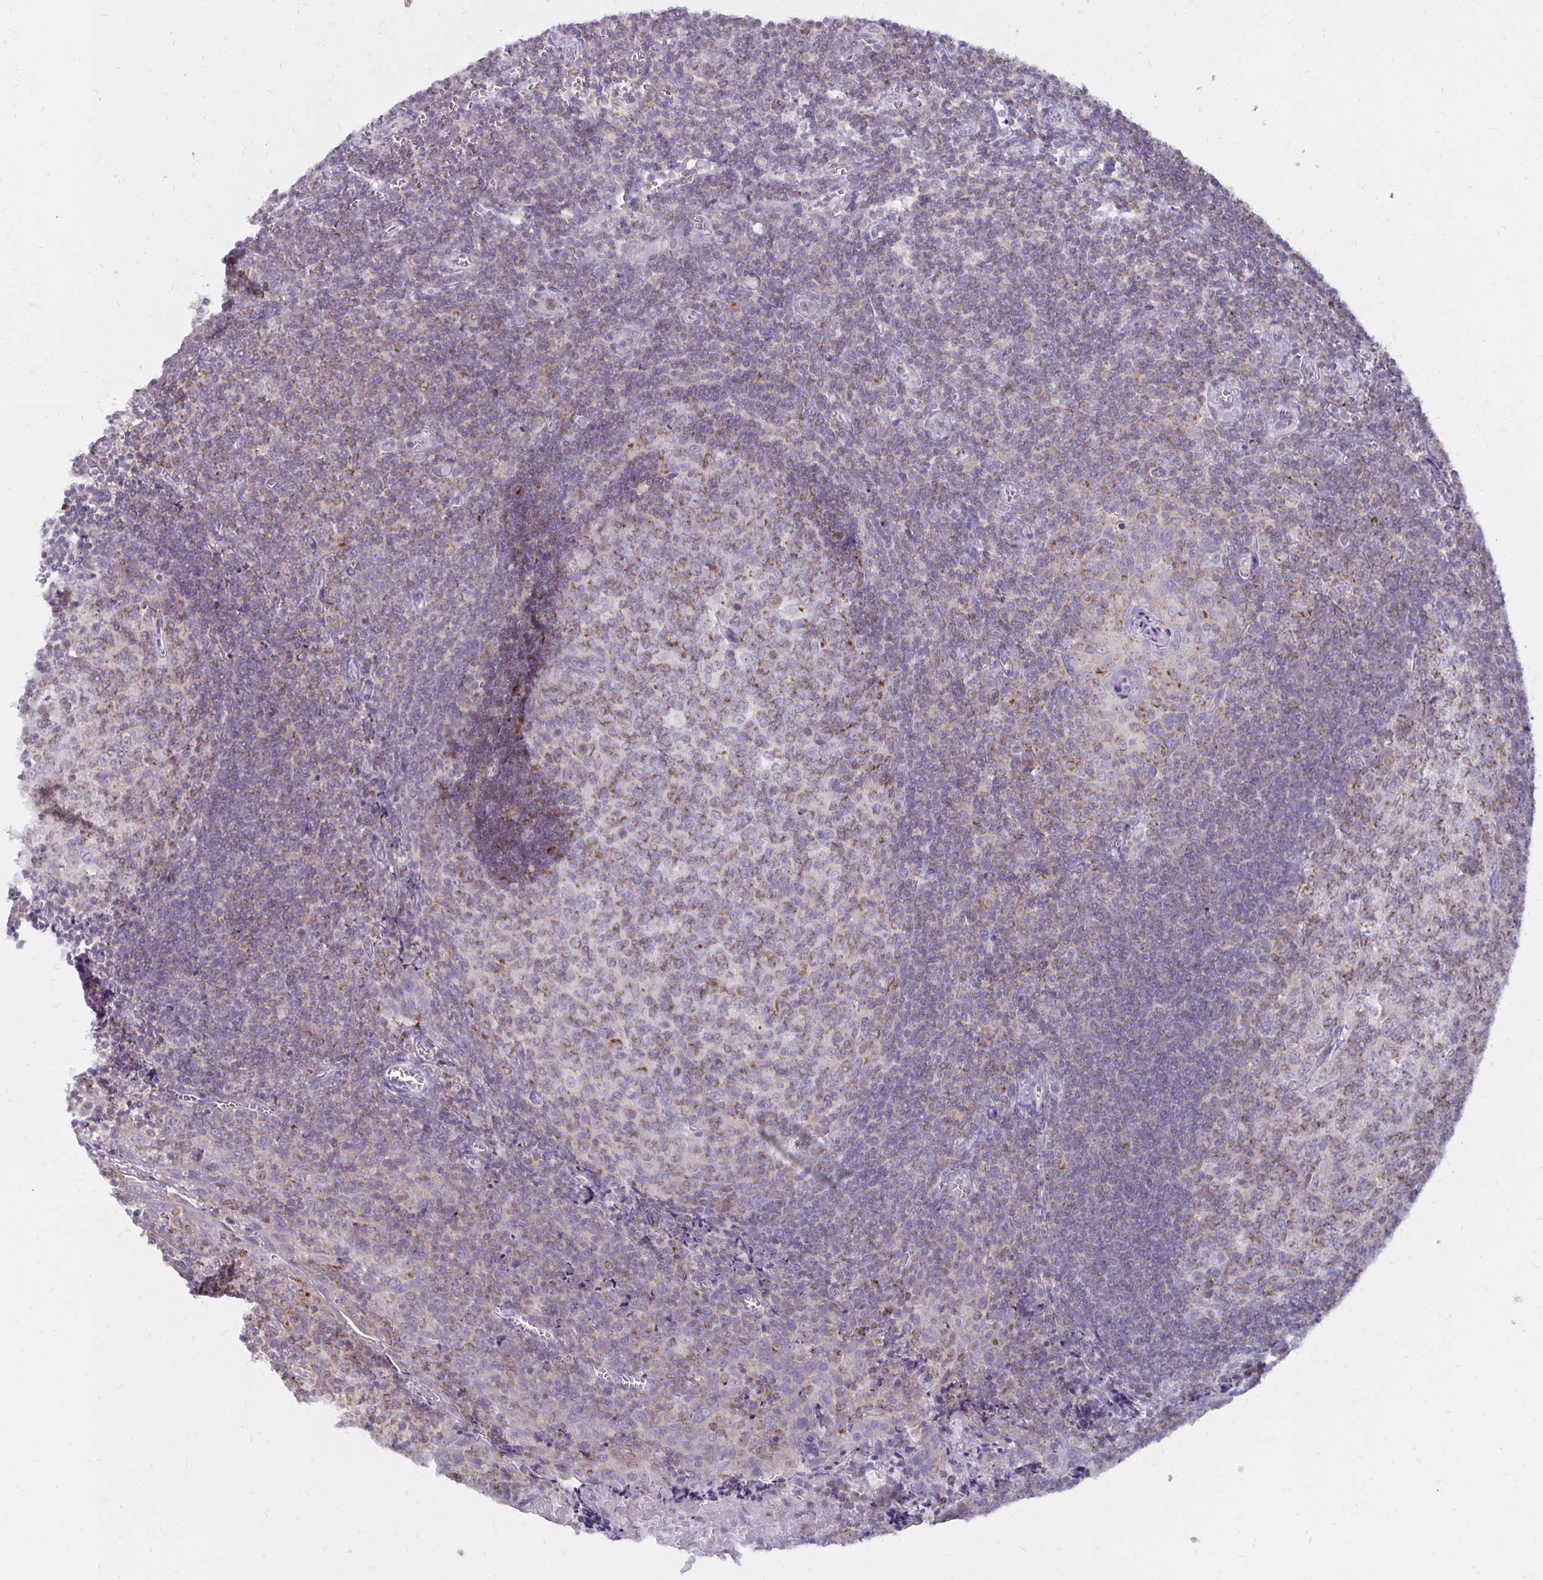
{"staining": {"intensity": "moderate", "quantity": "25%-75%", "location": "cytoplasmic/membranous"}, "tissue": "tonsil", "cell_type": "Germinal center cells", "image_type": "normal", "snomed": [{"axis": "morphology", "description": "Normal tissue, NOS"}, {"axis": "morphology", "description": "Inflammation, NOS"}, {"axis": "topography", "description": "Tonsil"}], "caption": "Benign tonsil shows moderate cytoplasmic/membranous staining in approximately 25%-75% of germinal center cells, visualized by immunohistochemistry.", "gene": "IER3", "patient": {"sex": "female", "age": 31}}